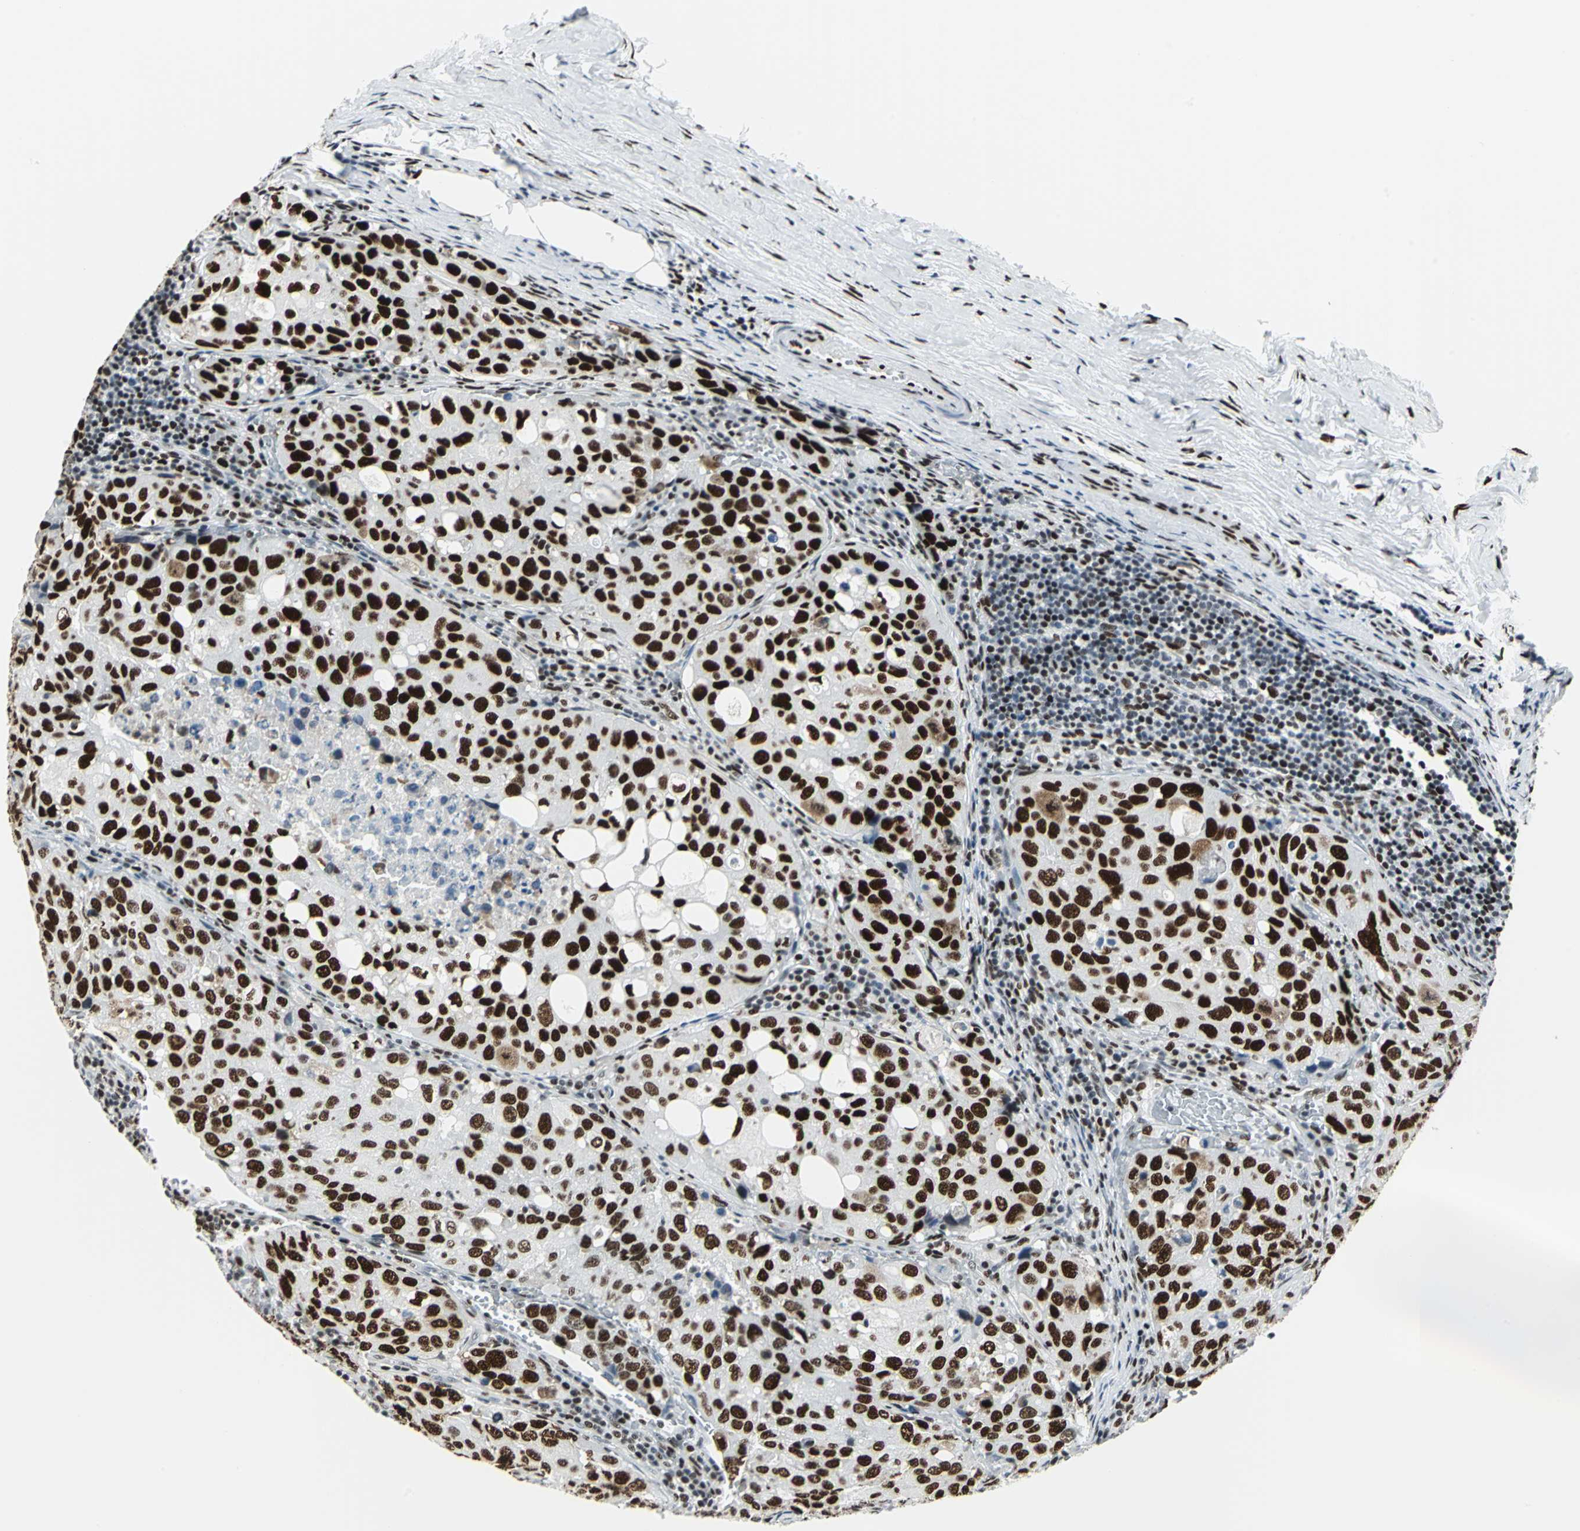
{"staining": {"intensity": "strong", "quantity": ">75%", "location": "nuclear"}, "tissue": "urothelial cancer", "cell_type": "Tumor cells", "image_type": "cancer", "snomed": [{"axis": "morphology", "description": "Urothelial carcinoma, High grade"}, {"axis": "topography", "description": "Lymph node"}, {"axis": "topography", "description": "Urinary bladder"}], "caption": "DAB immunohistochemical staining of human urothelial cancer reveals strong nuclear protein positivity in approximately >75% of tumor cells.", "gene": "HDAC2", "patient": {"sex": "male", "age": 51}}